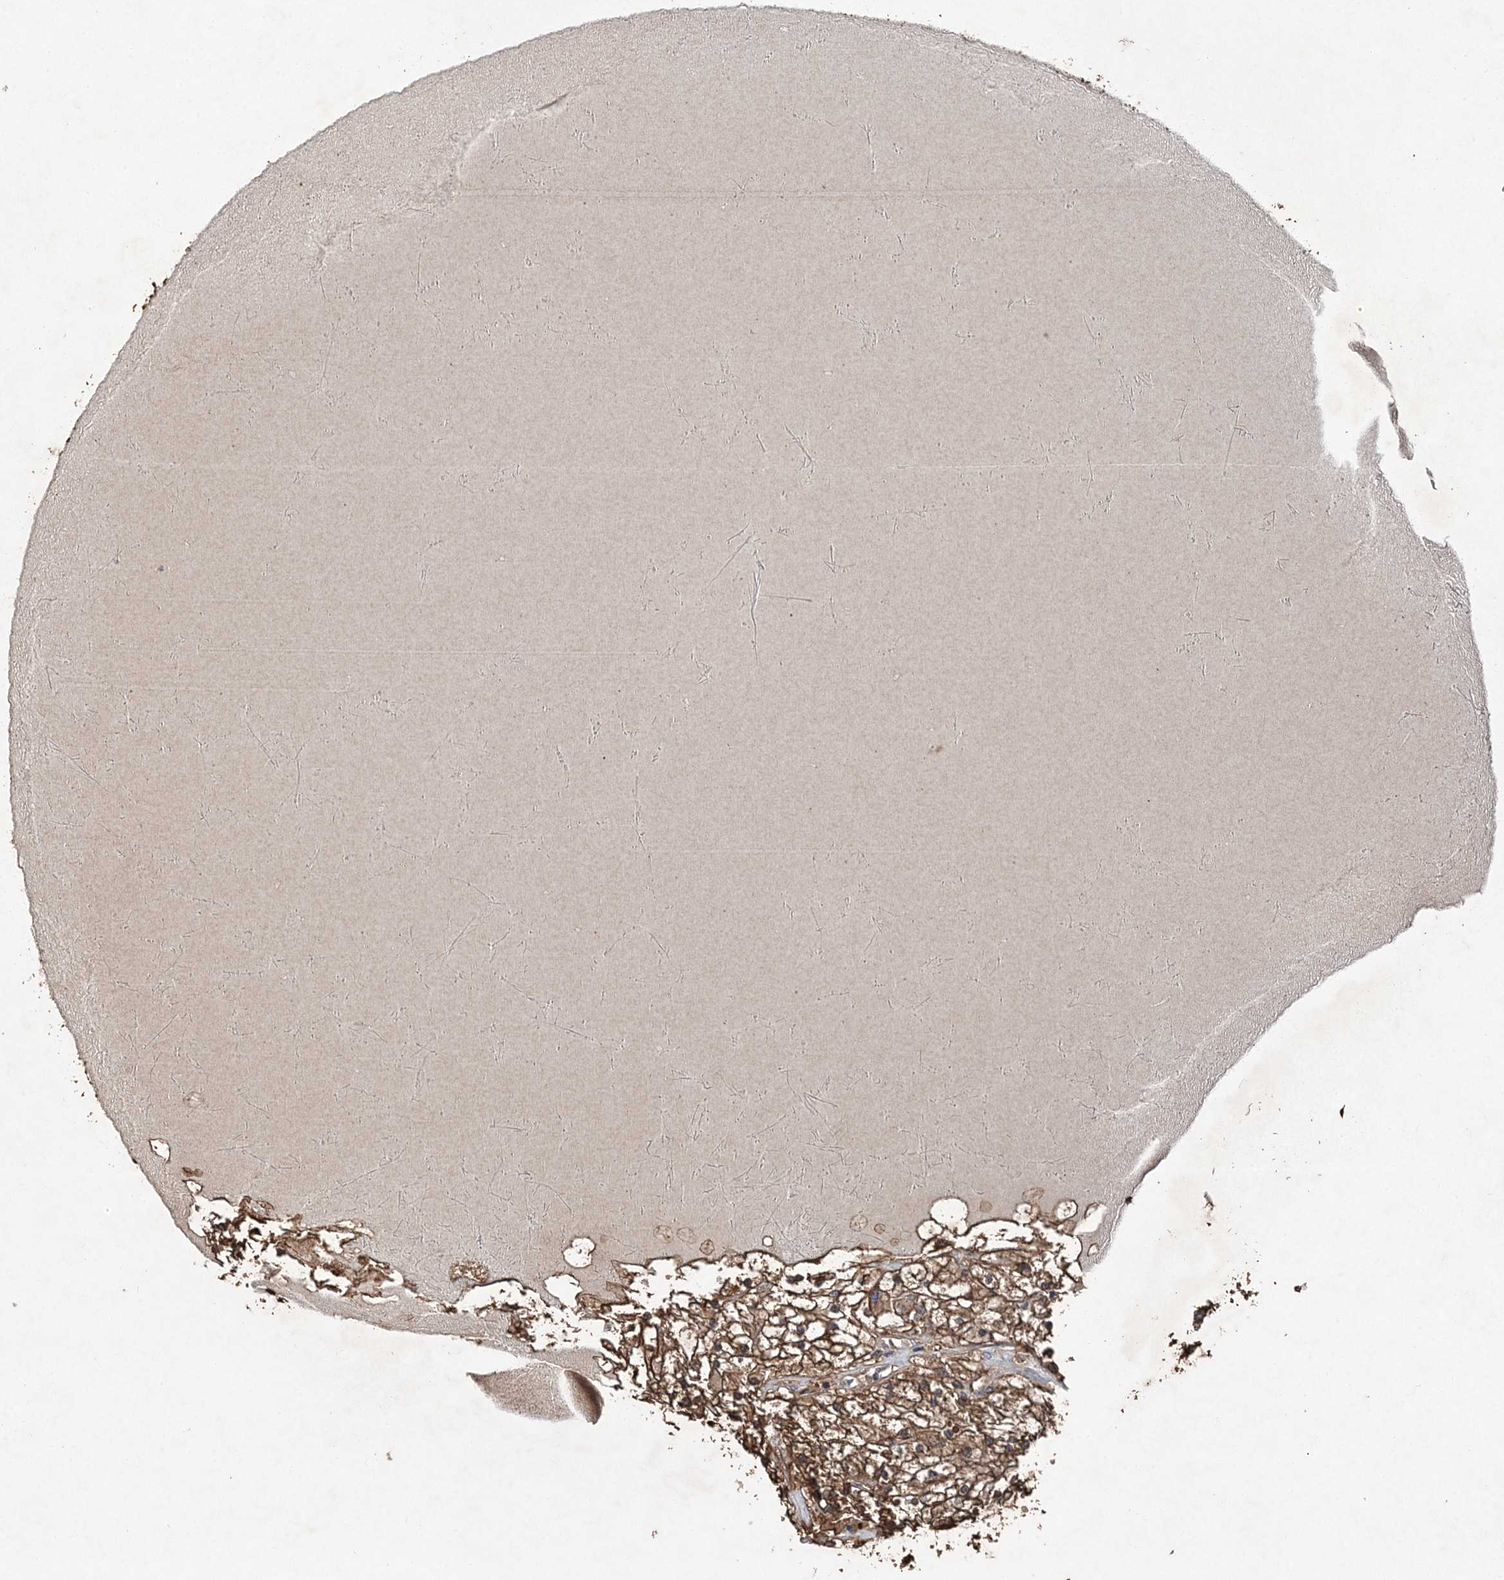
{"staining": {"intensity": "moderate", "quantity": ">75%", "location": "cytoplasmic/membranous"}, "tissue": "renal cancer", "cell_type": "Tumor cells", "image_type": "cancer", "snomed": [{"axis": "morphology", "description": "Normal tissue, NOS"}, {"axis": "morphology", "description": "Adenocarcinoma, NOS"}, {"axis": "topography", "description": "Kidney"}], "caption": "Immunohistochemical staining of human renal cancer (adenocarcinoma) demonstrates moderate cytoplasmic/membranous protein staining in about >75% of tumor cells.", "gene": "SPOPL", "patient": {"sex": "male", "age": 68}}